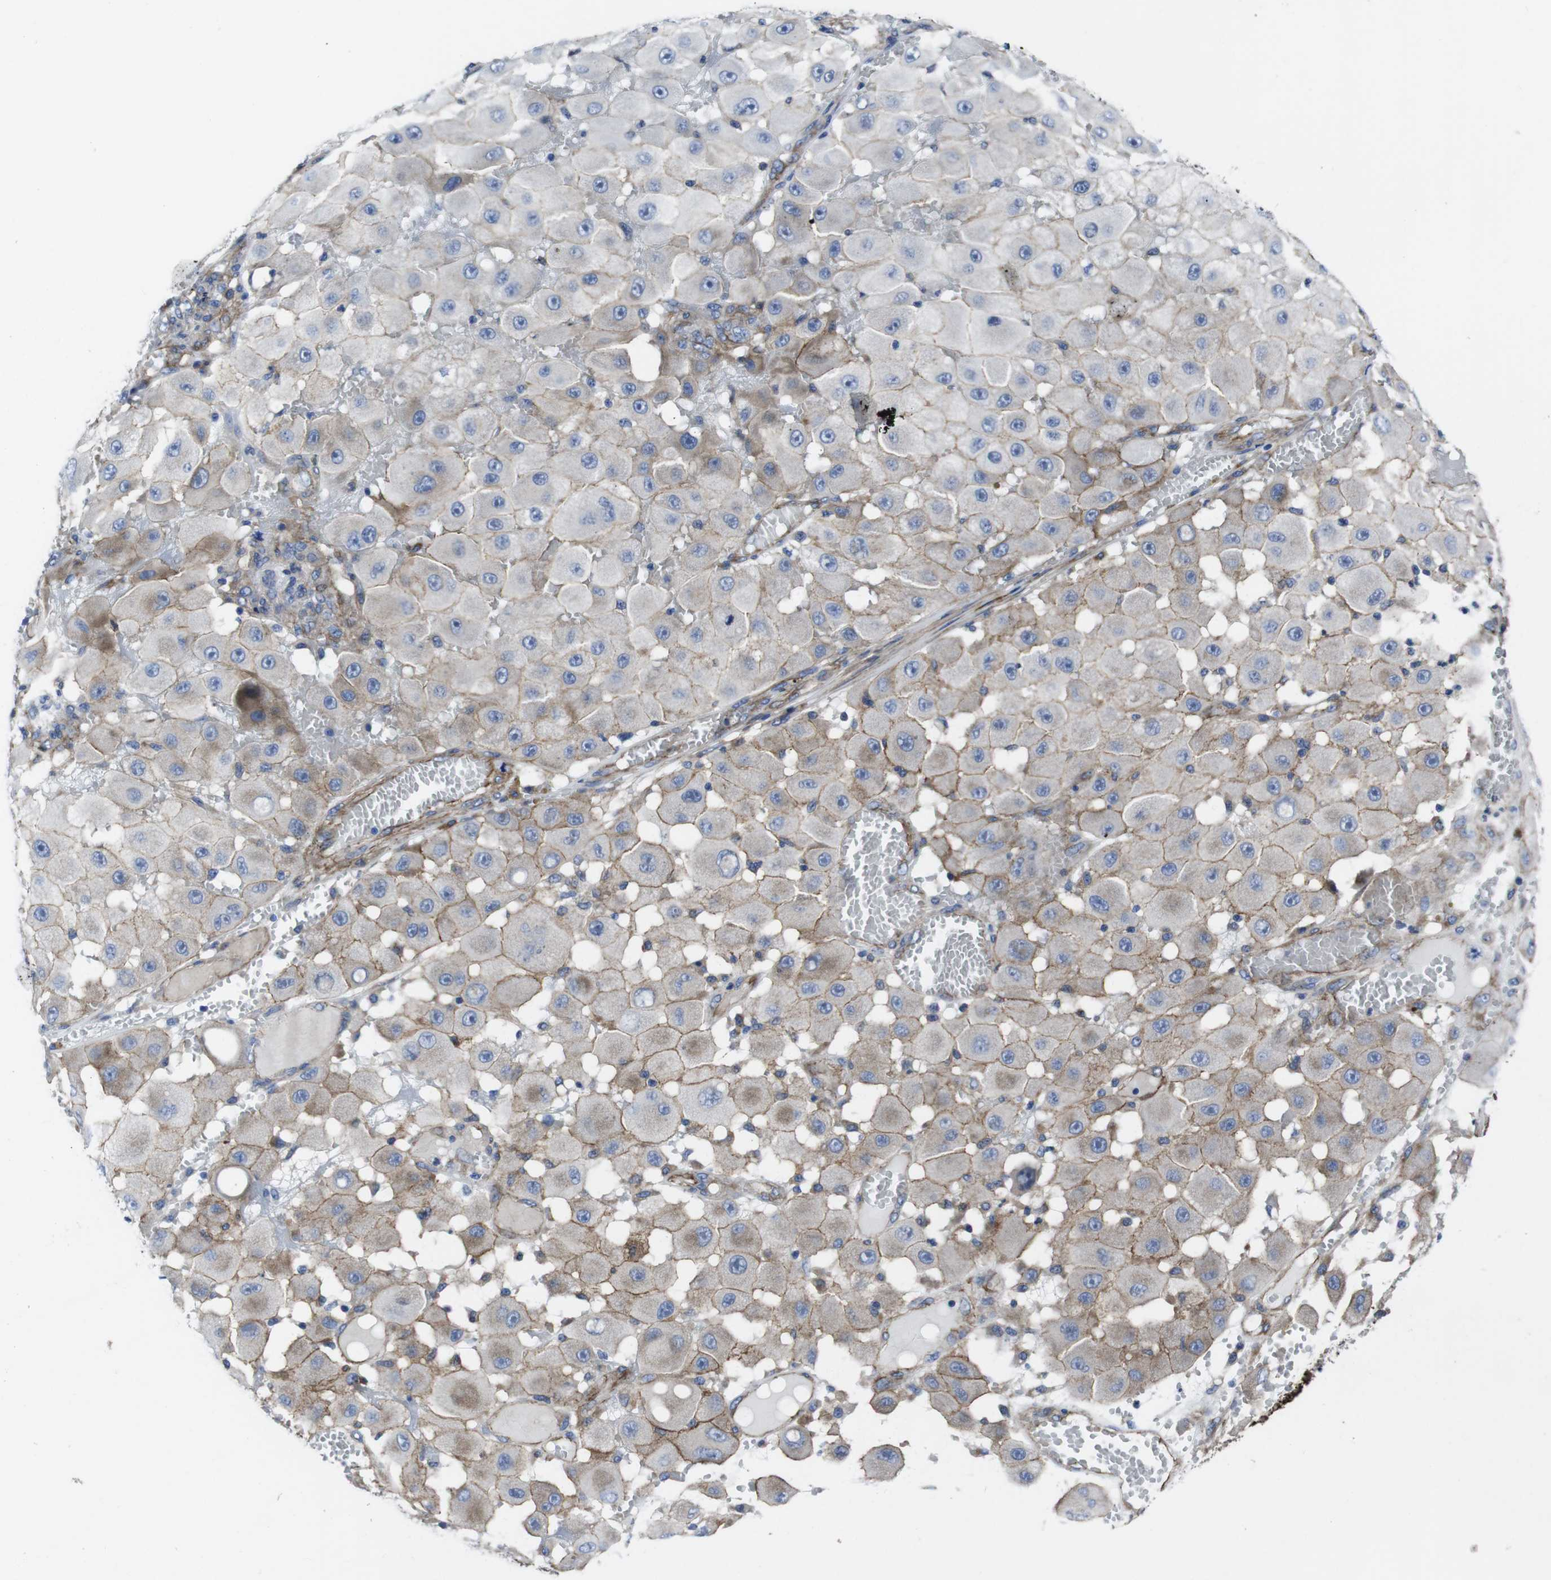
{"staining": {"intensity": "moderate", "quantity": "<25%", "location": "cytoplasmic/membranous"}, "tissue": "melanoma", "cell_type": "Tumor cells", "image_type": "cancer", "snomed": [{"axis": "morphology", "description": "Malignant melanoma, NOS"}, {"axis": "topography", "description": "Skin"}], "caption": "Human malignant melanoma stained with a protein marker demonstrates moderate staining in tumor cells.", "gene": "NUMB", "patient": {"sex": "female", "age": 81}}